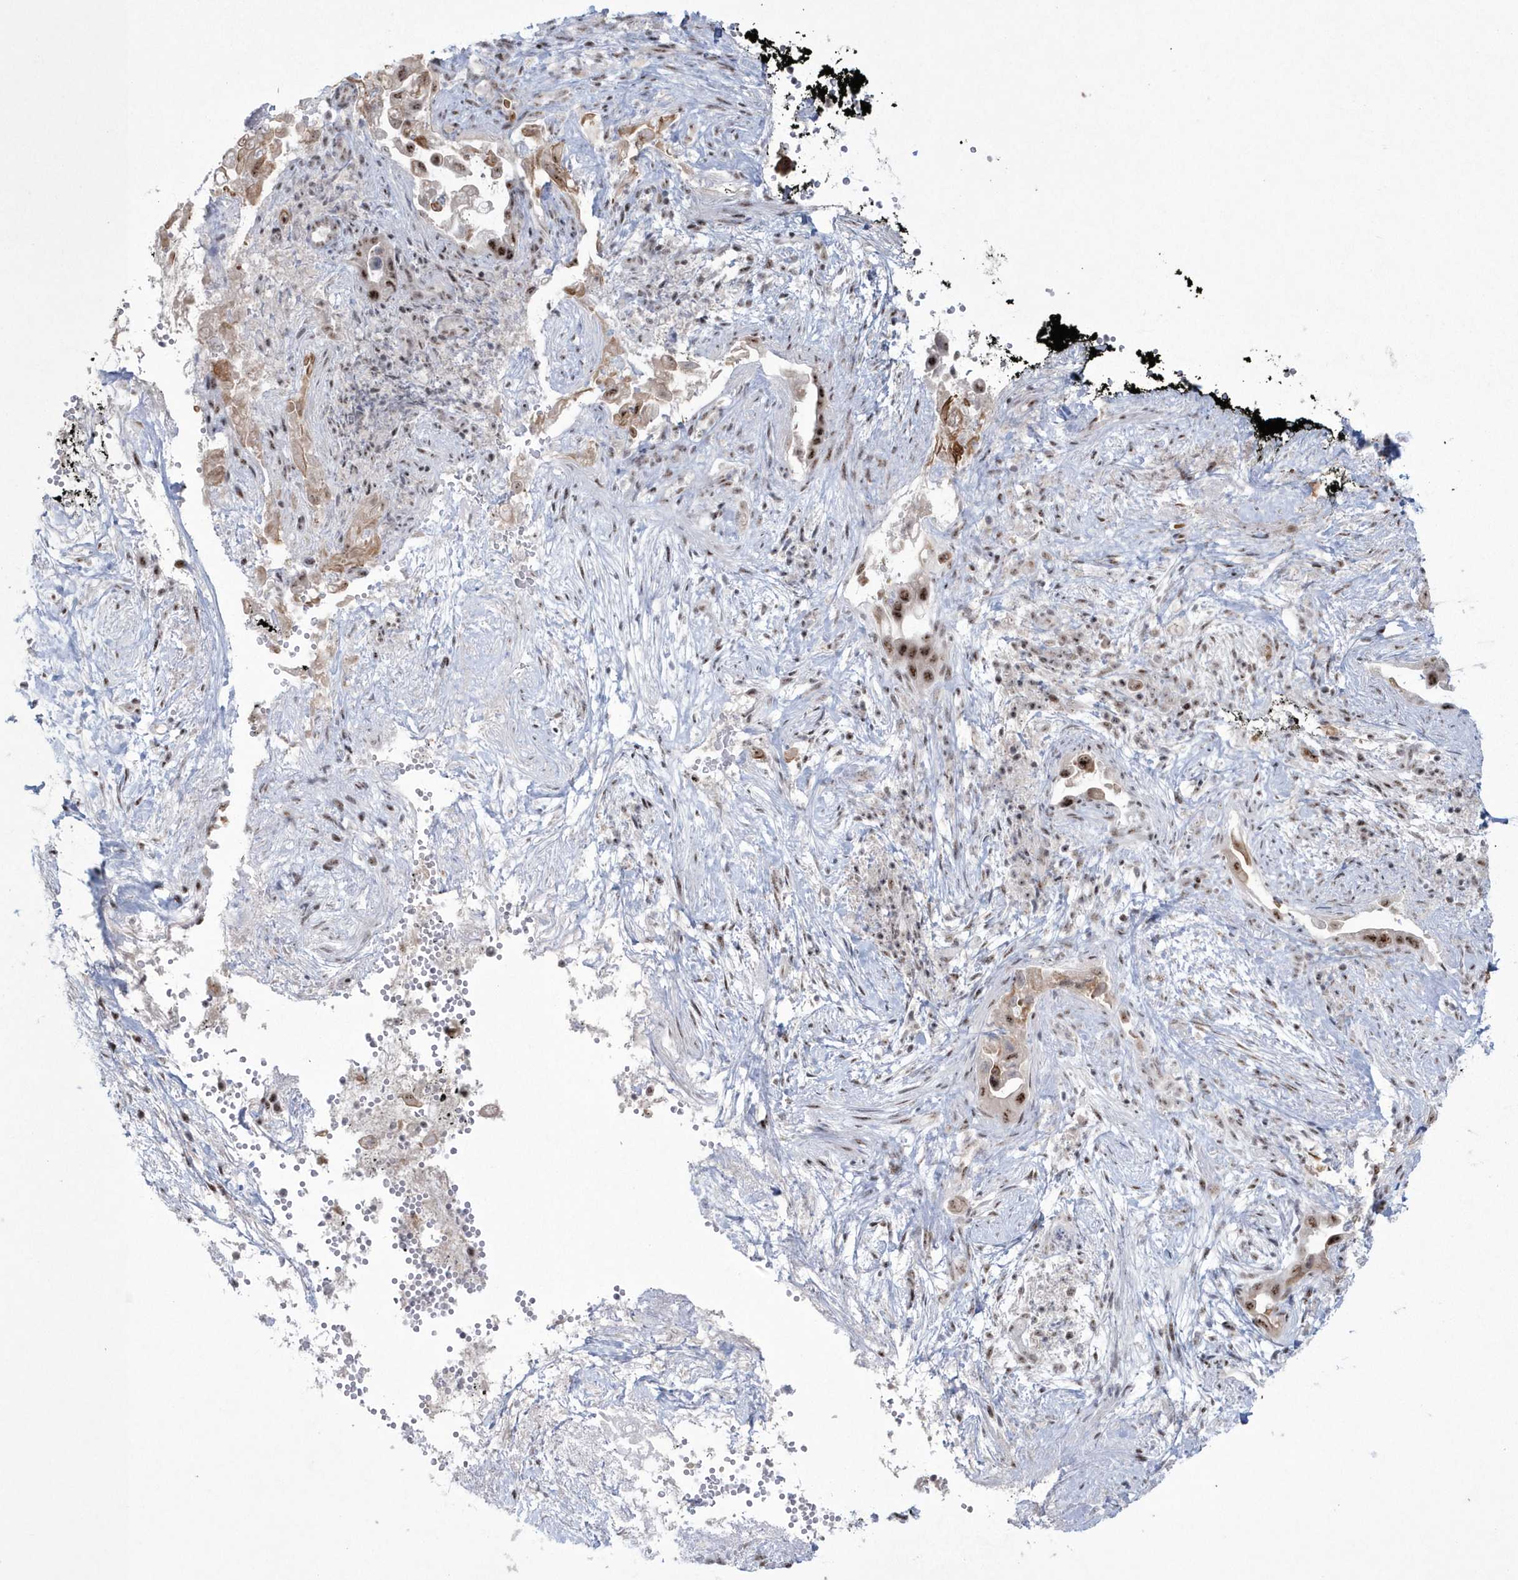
{"staining": {"intensity": "moderate", "quantity": ">75%", "location": "nuclear"}, "tissue": "pancreatic cancer", "cell_type": "Tumor cells", "image_type": "cancer", "snomed": [{"axis": "morphology", "description": "Inflammation, NOS"}, {"axis": "morphology", "description": "Adenocarcinoma, NOS"}, {"axis": "topography", "description": "Pancreas"}], "caption": "IHC (DAB (3,3'-diaminobenzidine)) staining of pancreatic adenocarcinoma reveals moderate nuclear protein positivity in approximately >75% of tumor cells. Nuclei are stained in blue.", "gene": "KDM6B", "patient": {"sex": "female", "age": 56}}